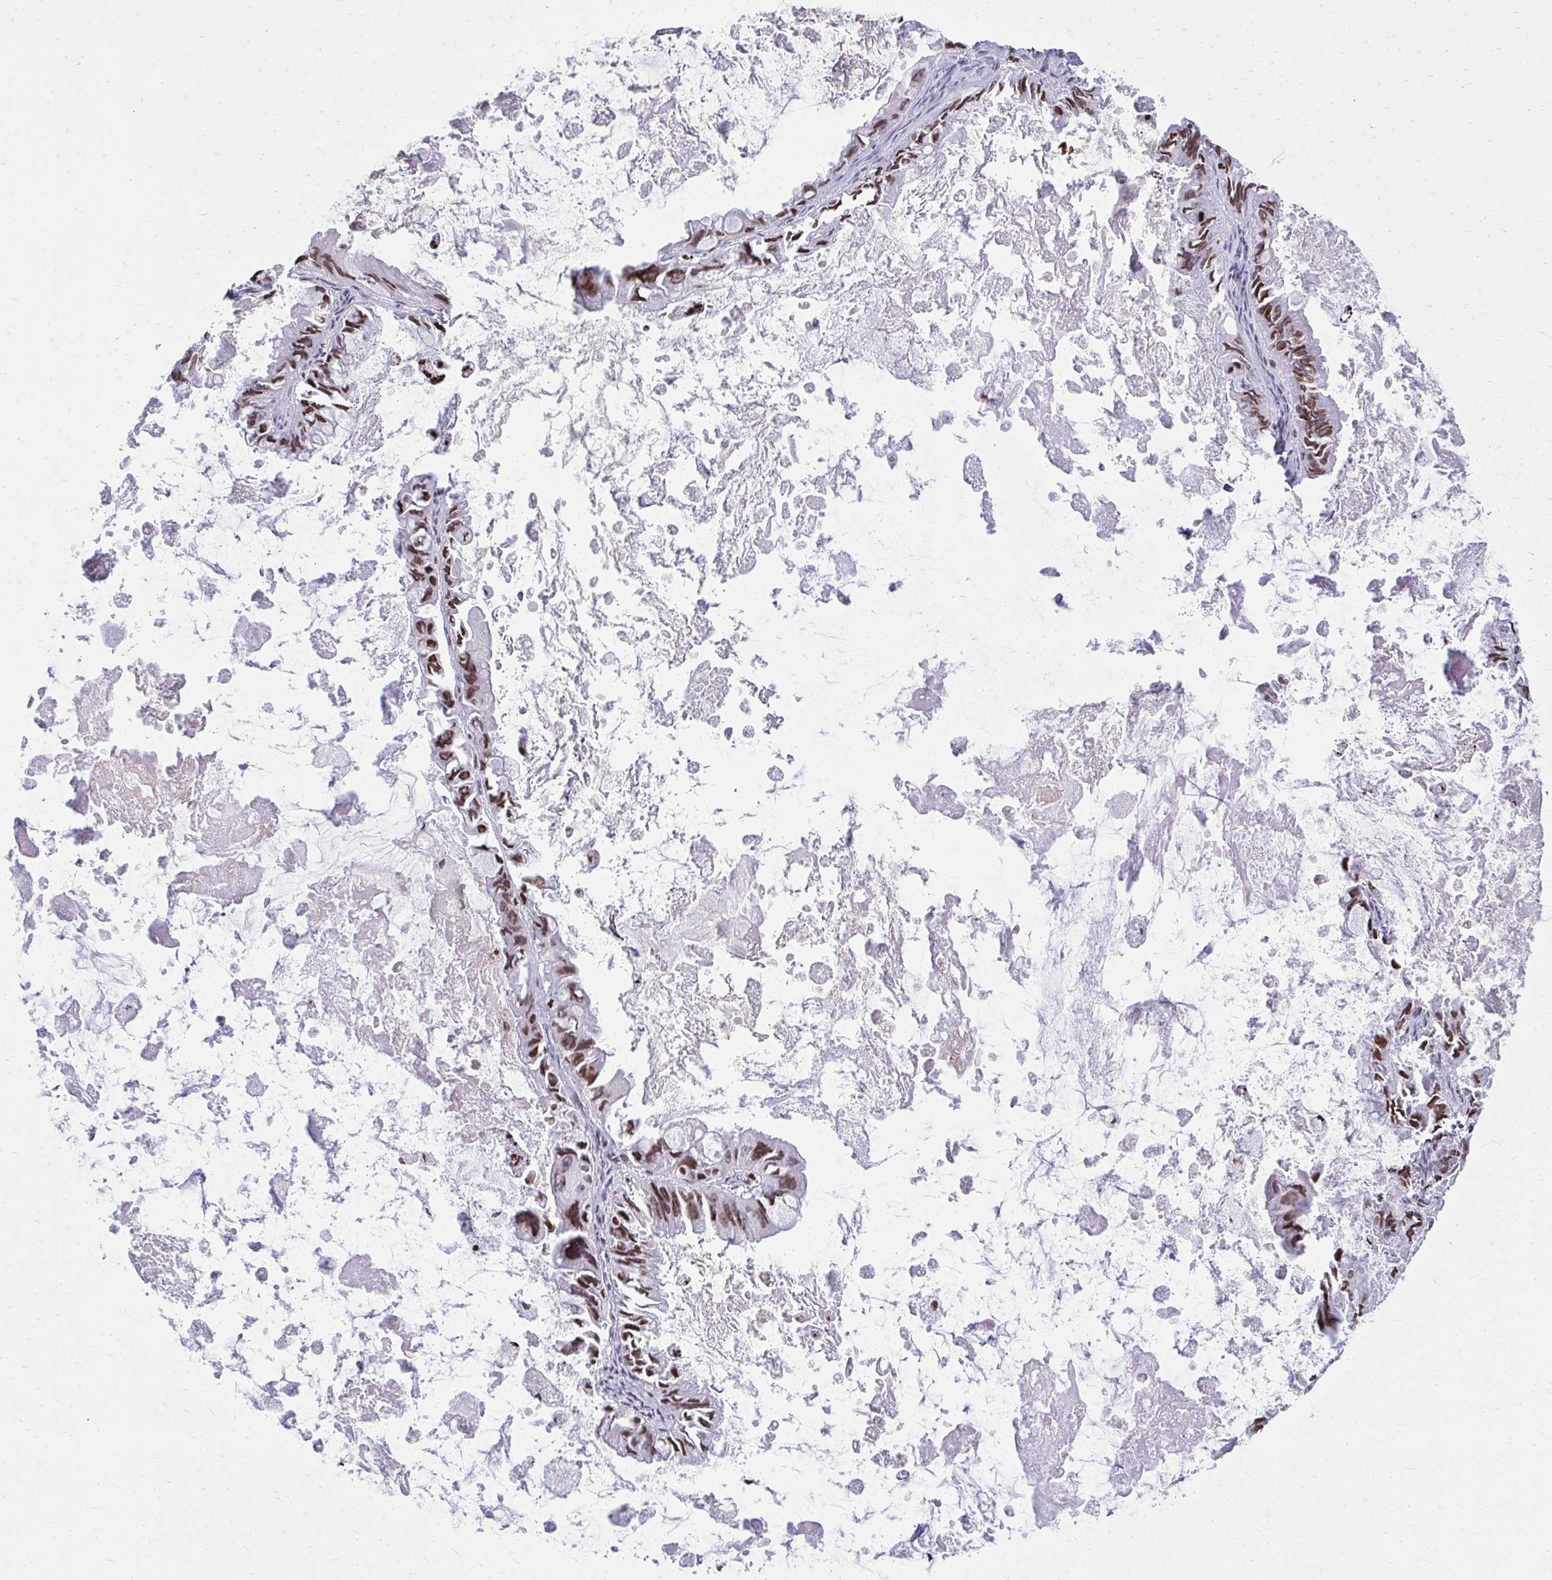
{"staining": {"intensity": "moderate", "quantity": ">75%", "location": "nuclear"}, "tissue": "ovarian cancer", "cell_type": "Tumor cells", "image_type": "cancer", "snomed": [{"axis": "morphology", "description": "Cystadenocarcinoma, mucinous, NOS"}, {"axis": "topography", "description": "Ovary"}], "caption": "Approximately >75% of tumor cells in human mucinous cystadenocarcinoma (ovarian) show moderate nuclear protein positivity as visualized by brown immunohistochemical staining.", "gene": "AP5M1", "patient": {"sex": "female", "age": 61}}